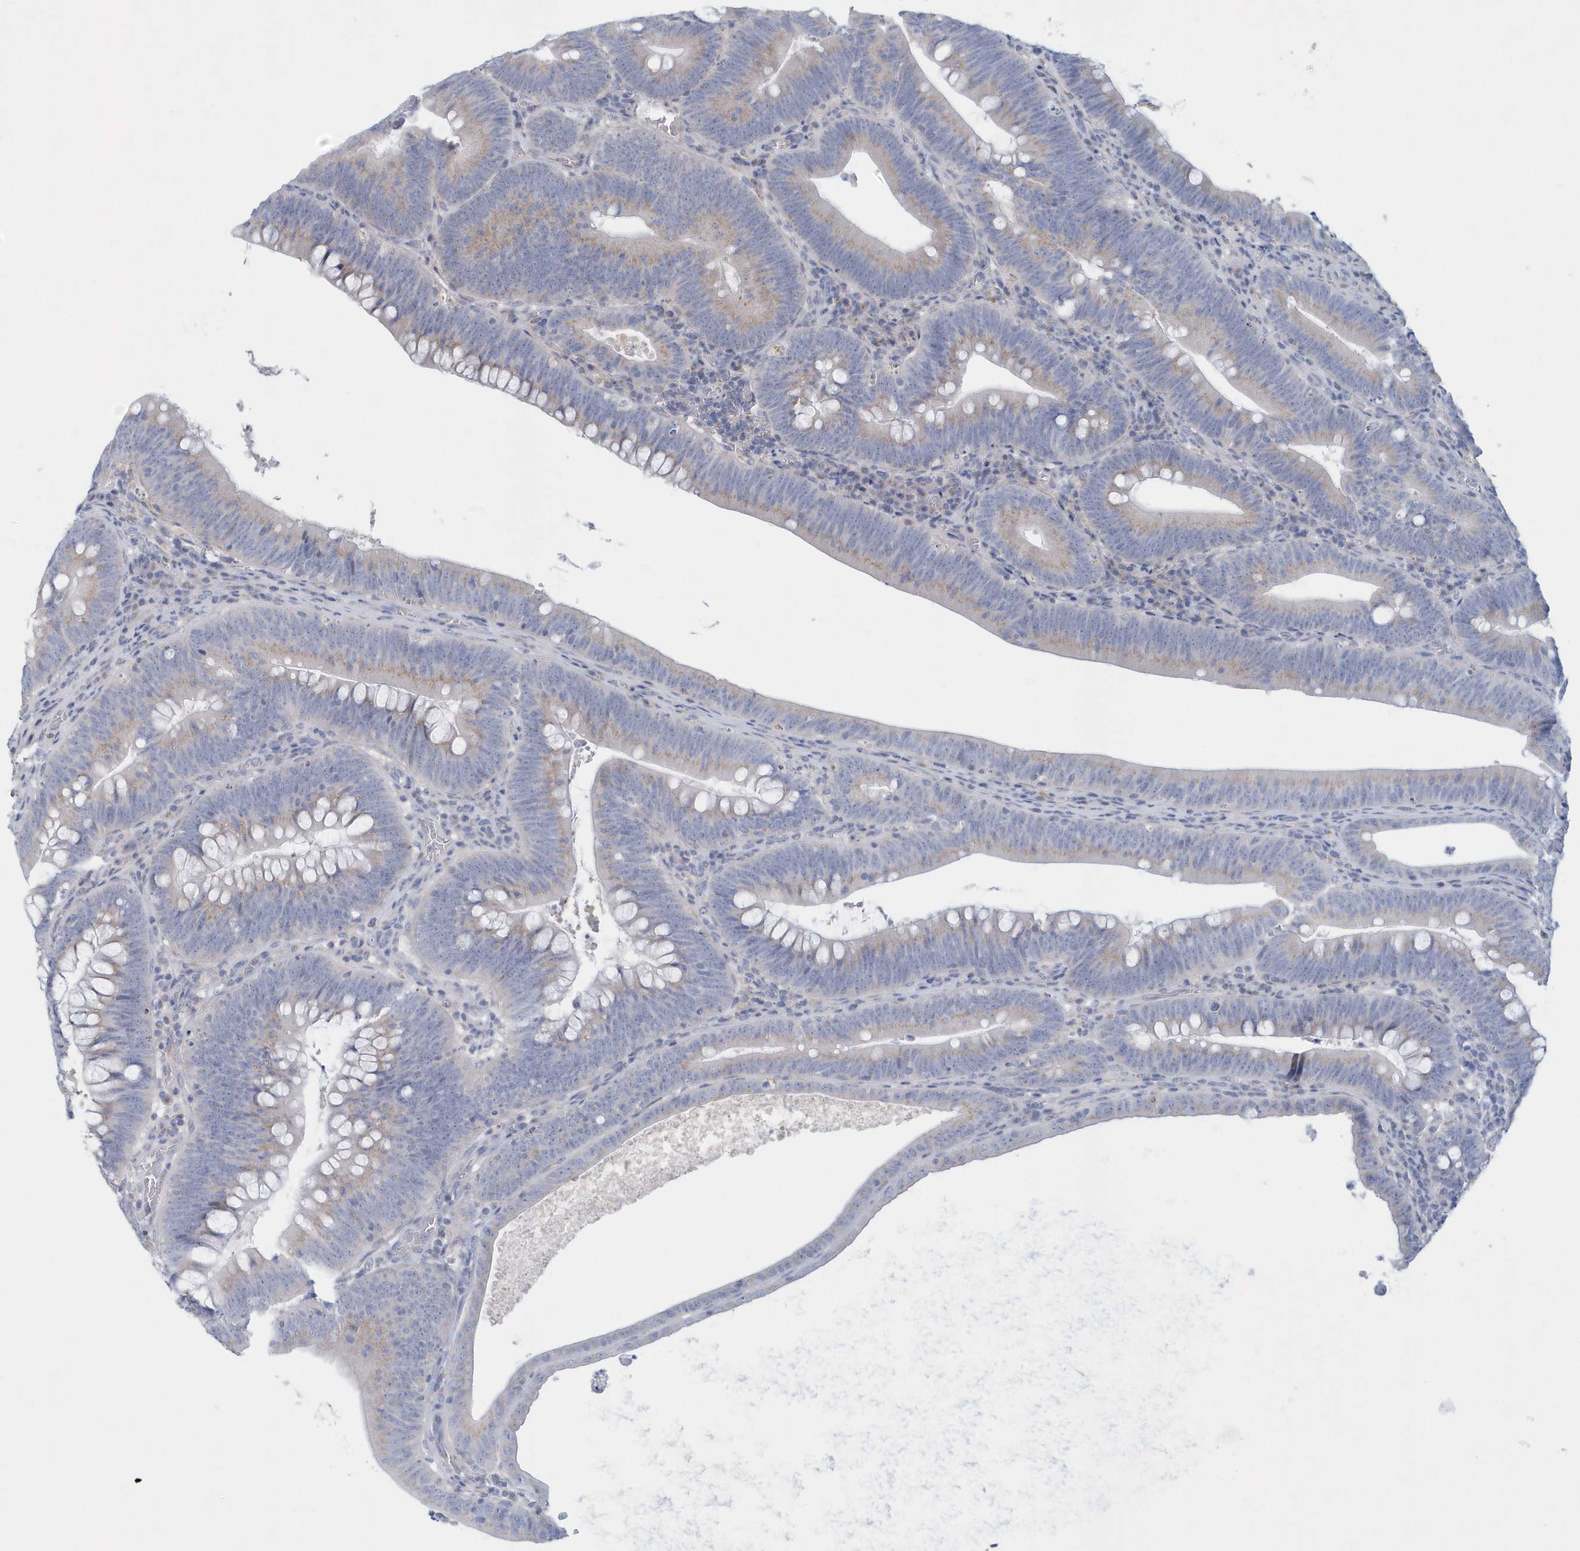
{"staining": {"intensity": "moderate", "quantity": "25%-75%", "location": "cytoplasmic/membranous"}, "tissue": "colorectal cancer", "cell_type": "Tumor cells", "image_type": "cancer", "snomed": [{"axis": "morphology", "description": "Normal tissue, NOS"}, {"axis": "topography", "description": "Colon"}], "caption": "DAB (3,3'-diaminobenzidine) immunohistochemical staining of colorectal cancer exhibits moderate cytoplasmic/membranous protein positivity in approximately 25%-75% of tumor cells.", "gene": "SPATA18", "patient": {"sex": "female", "age": 82}}